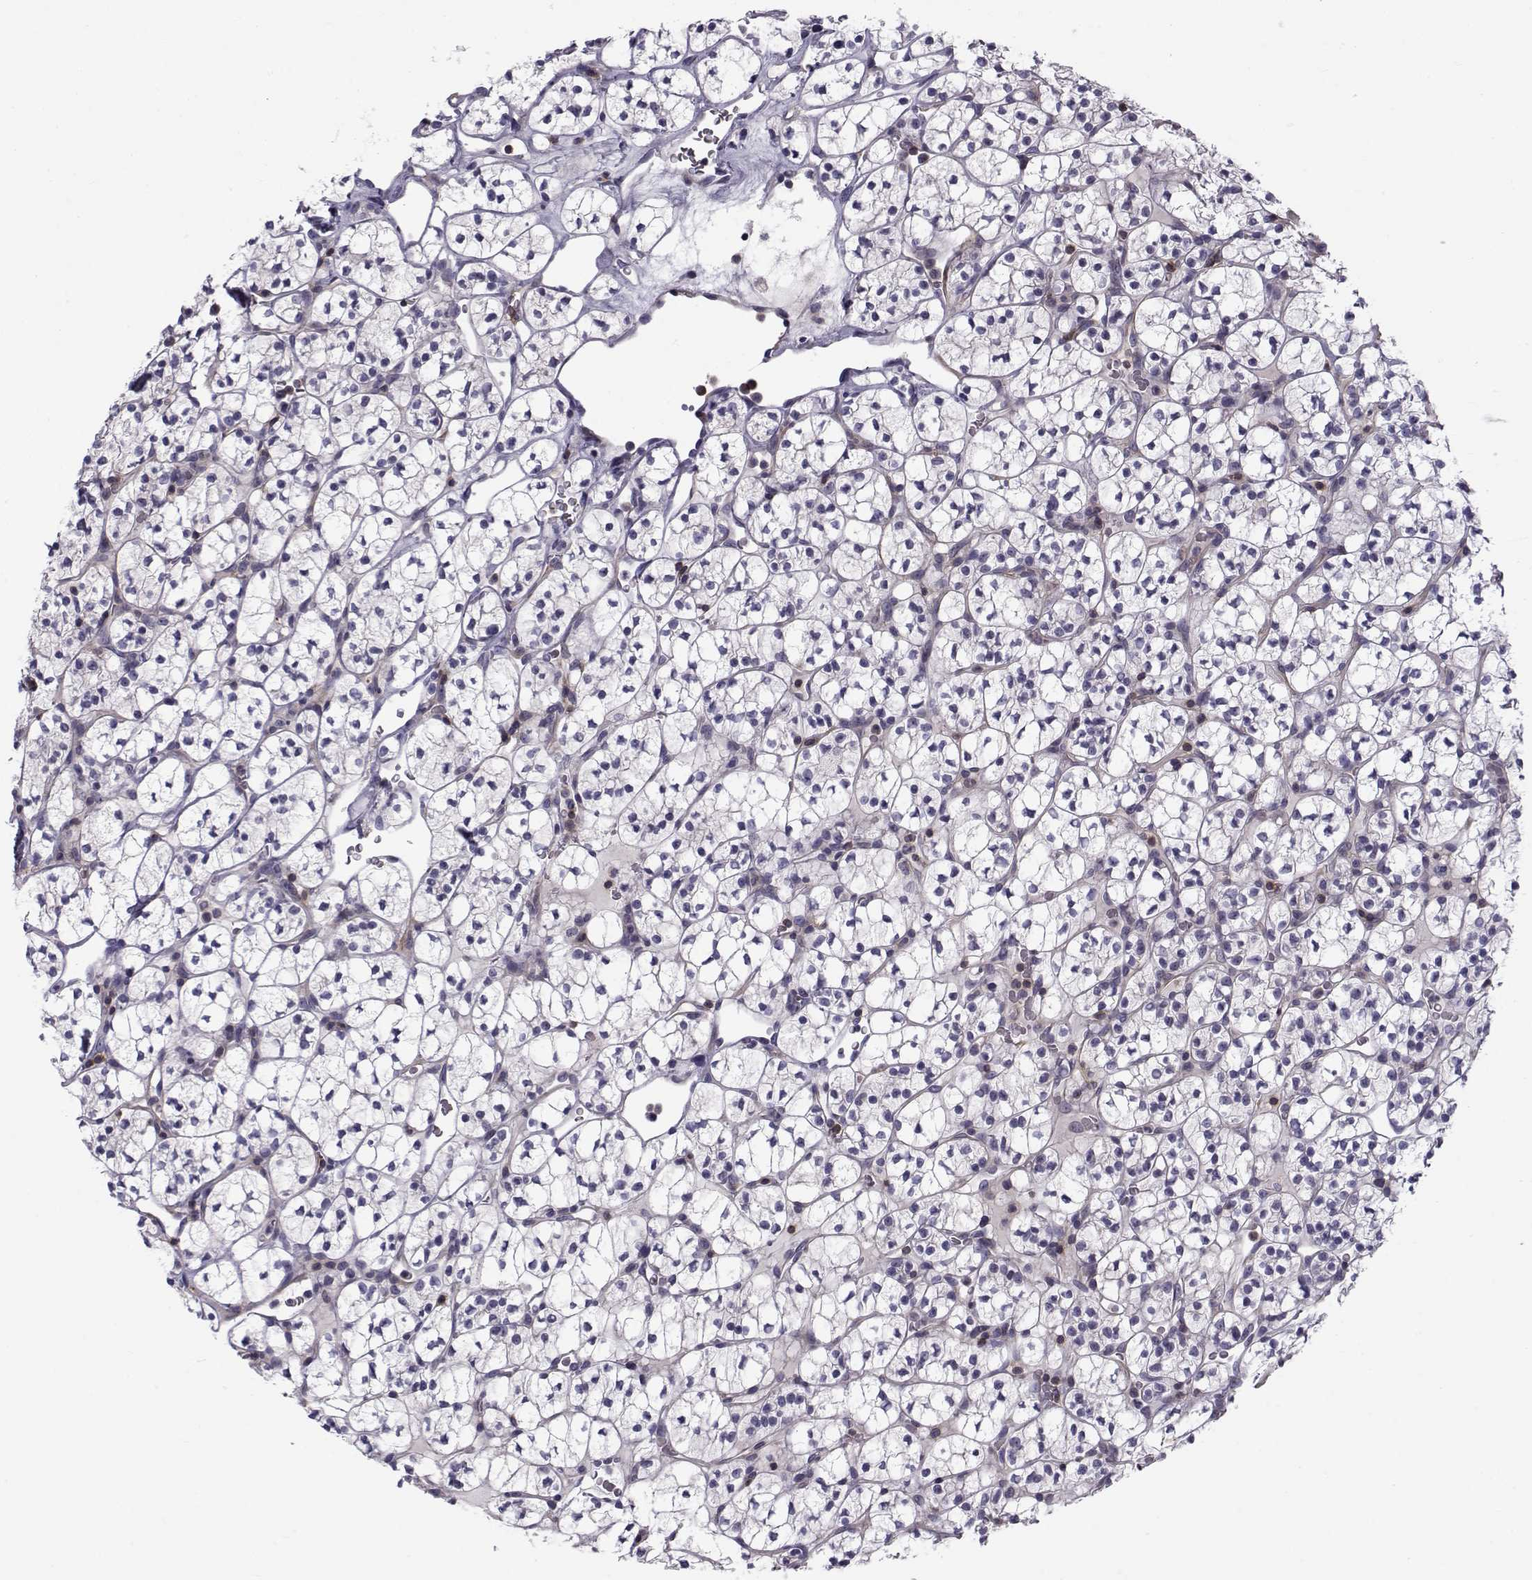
{"staining": {"intensity": "negative", "quantity": "none", "location": "none"}, "tissue": "renal cancer", "cell_type": "Tumor cells", "image_type": "cancer", "snomed": [{"axis": "morphology", "description": "Adenocarcinoma, NOS"}, {"axis": "topography", "description": "Kidney"}], "caption": "Immunohistochemical staining of renal cancer (adenocarcinoma) demonstrates no significant expression in tumor cells.", "gene": "LRRC27", "patient": {"sex": "female", "age": 89}}